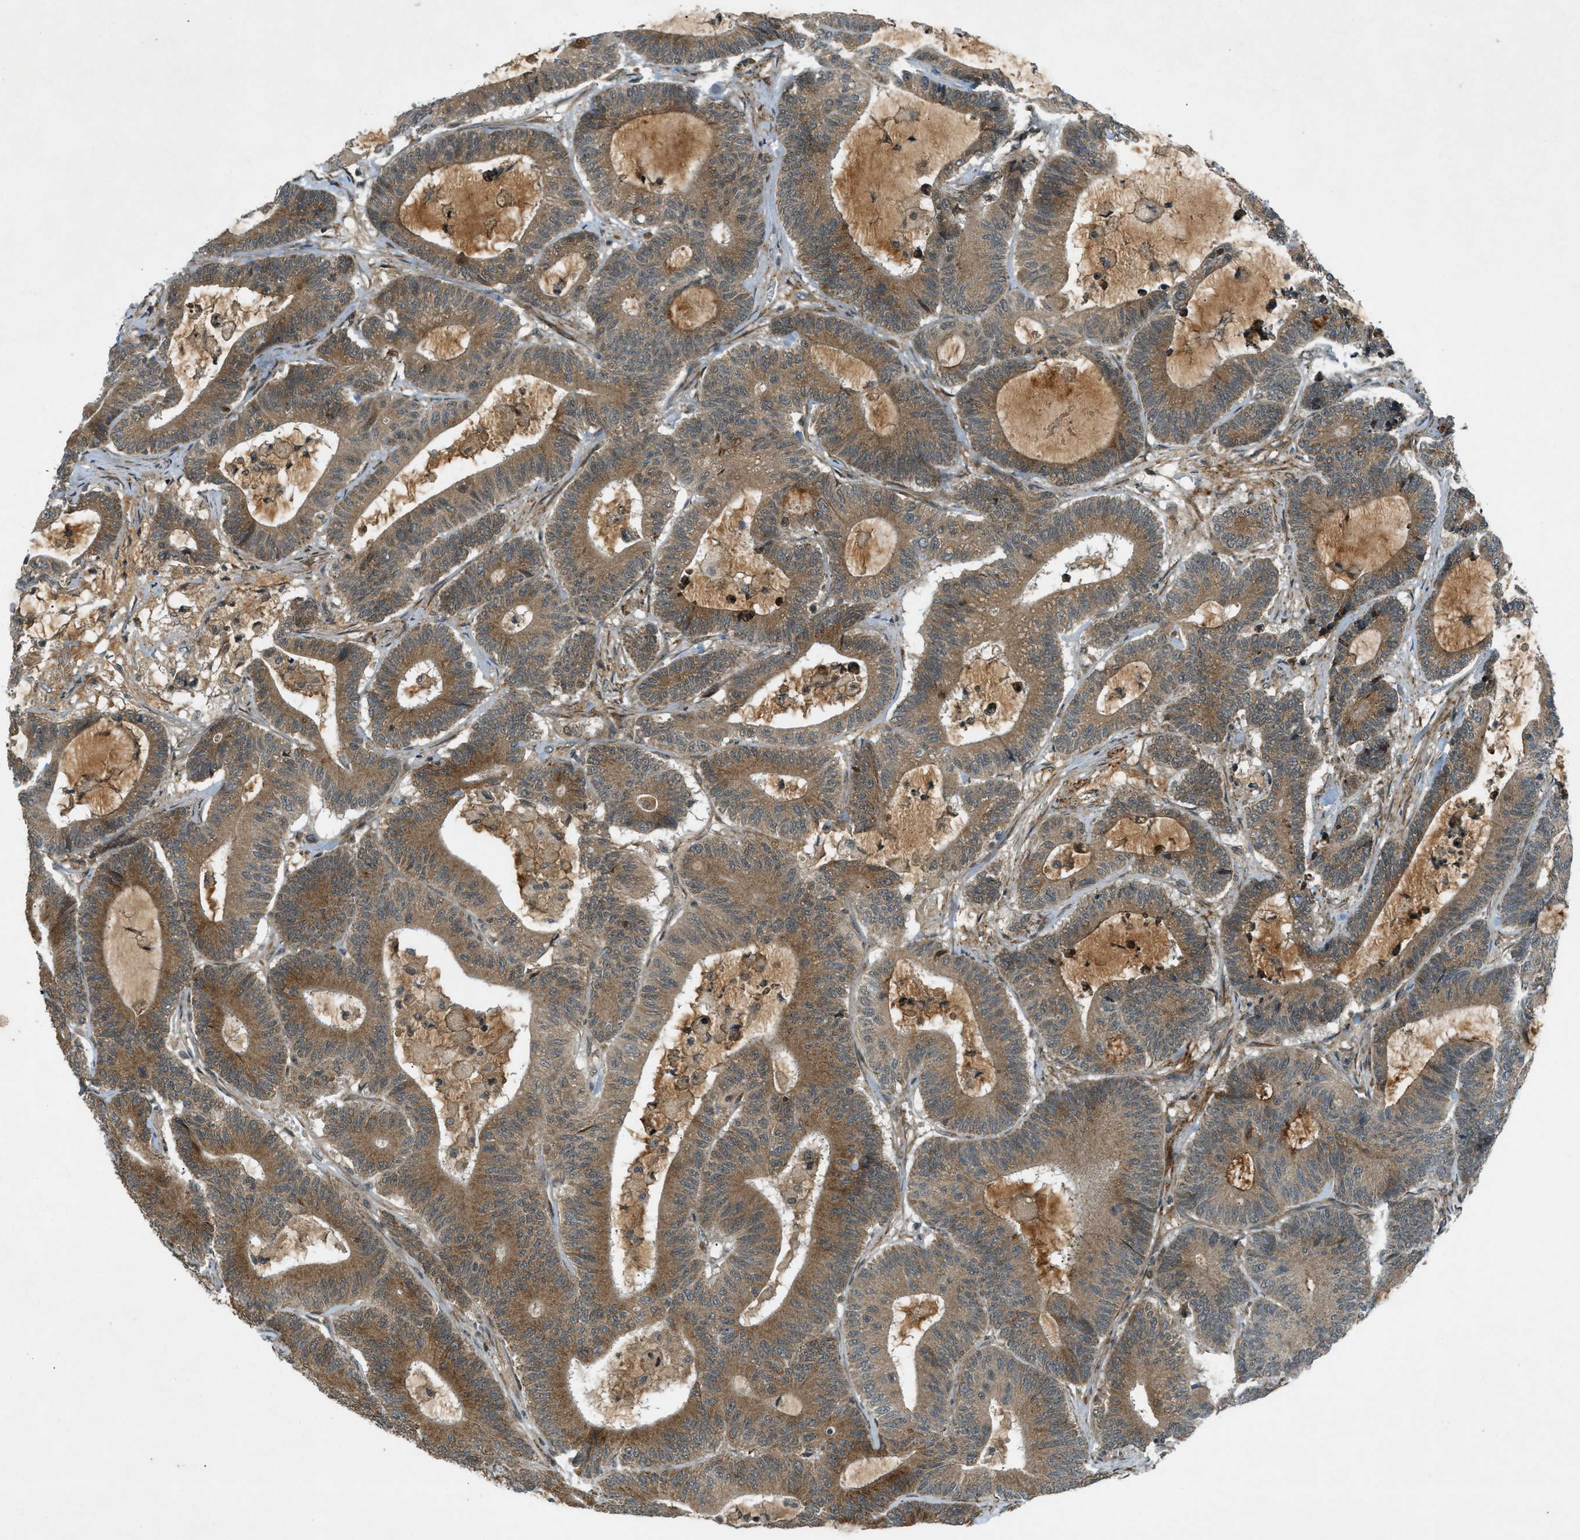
{"staining": {"intensity": "moderate", "quantity": ">75%", "location": "cytoplasmic/membranous"}, "tissue": "colorectal cancer", "cell_type": "Tumor cells", "image_type": "cancer", "snomed": [{"axis": "morphology", "description": "Adenocarcinoma, NOS"}, {"axis": "topography", "description": "Colon"}], "caption": "Colorectal cancer (adenocarcinoma) tissue reveals moderate cytoplasmic/membranous expression in approximately >75% of tumor cells, visualized by immunohistochemistry.", "gene": "EIF2AK3", "patient": {"sex": "female", "age": 84}}